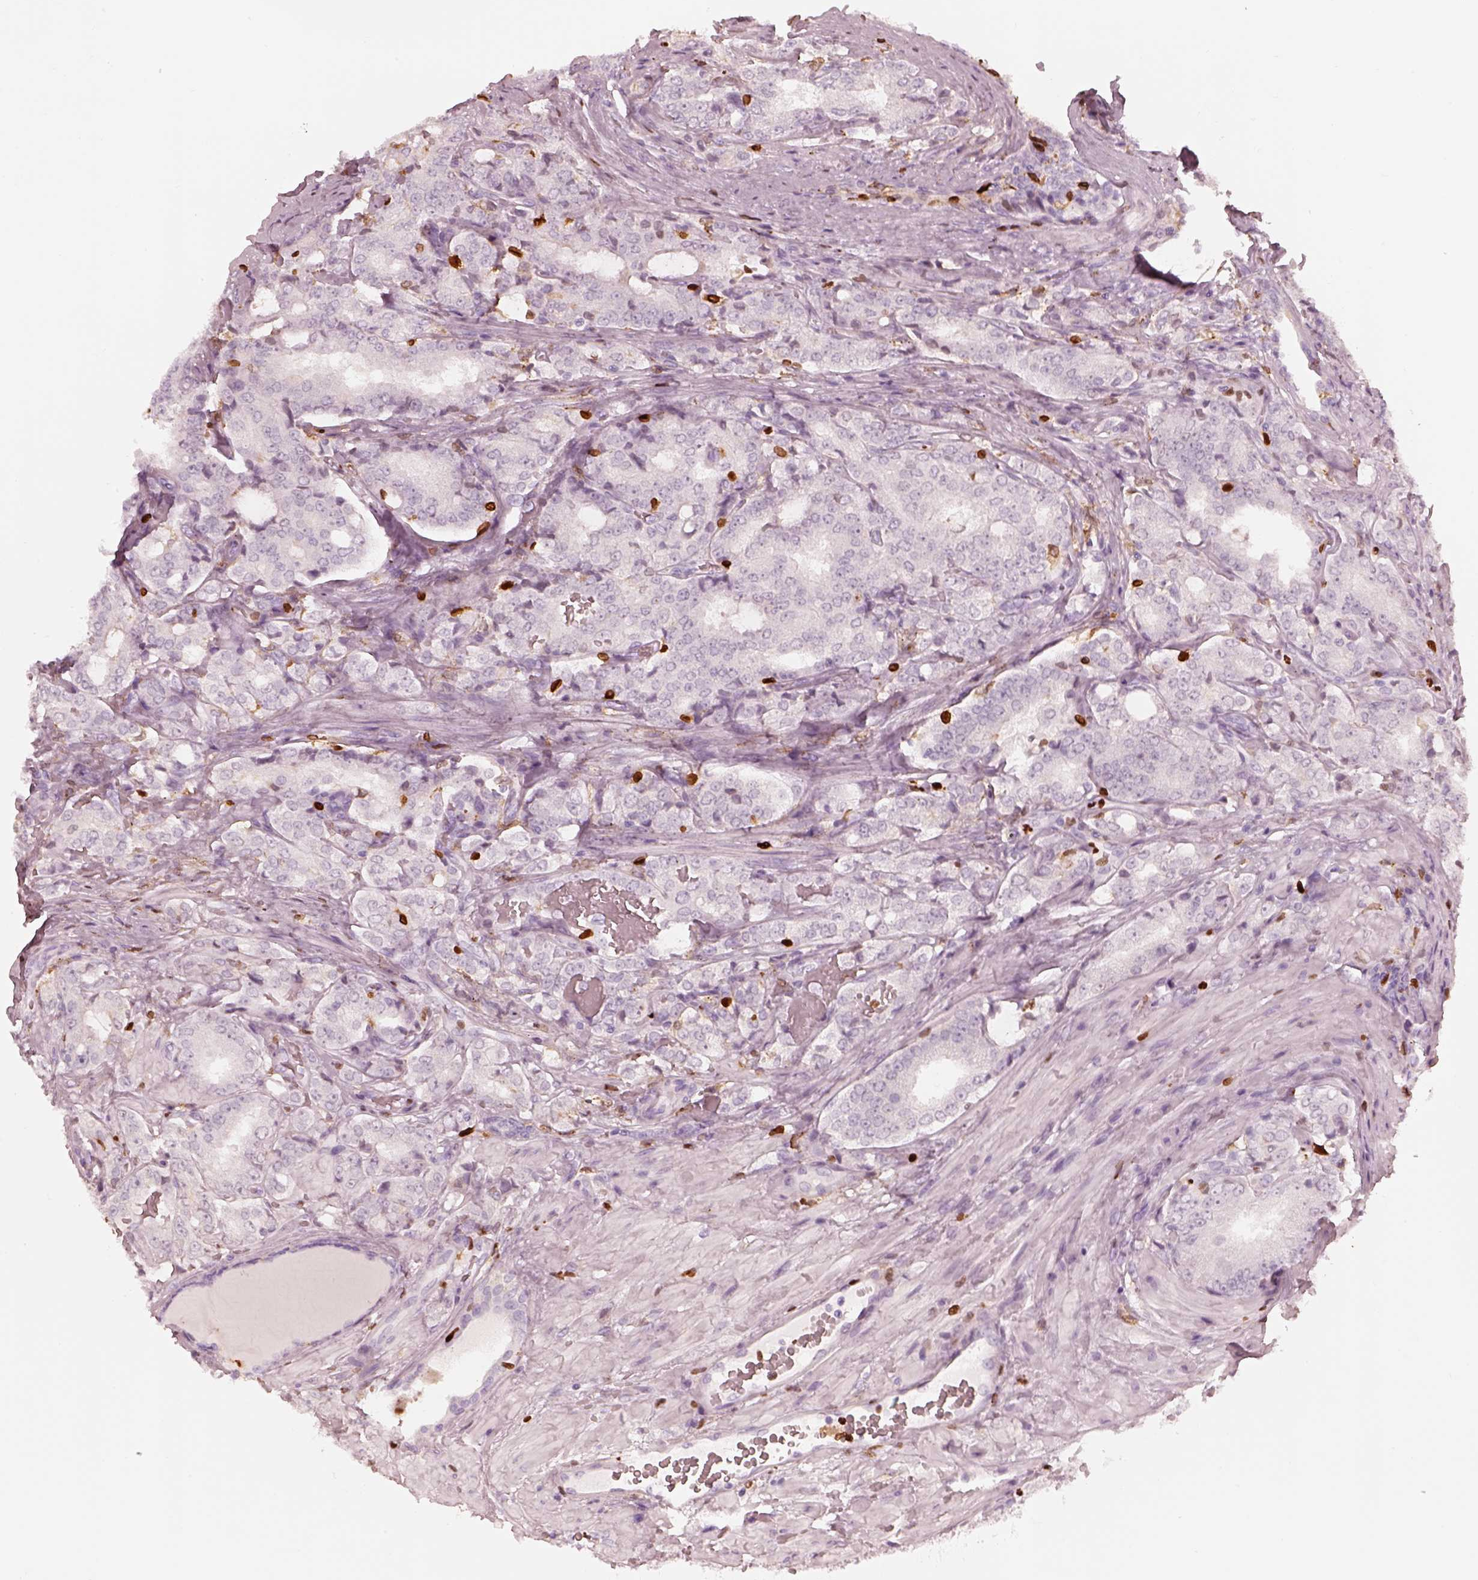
{"staining": {"intensity": "negative", "quantity": "none", "location": "none"}, "tissue": "prostate cancer", "cell_type": "Tumor cells", "image_type": "cancer", "snomed": [{"axis": "morphology", "description": "Adenocarcinoma, NOS"}, {"axis": "topography", "description": "Prostate"}], "caption": "High power microscopy histopathology image of an immunohistochemistry (IHC) image of adenocarcinoma (prostate), revealing no significant expression in tumor cells. The staining is performed using DAB (3,3'-diaminobenzidine) brown chromogen with nuclei counter-stained in using hematoxylin.", "gene": "ALOX5", "patient": {"sex": "male", "age": 65}}